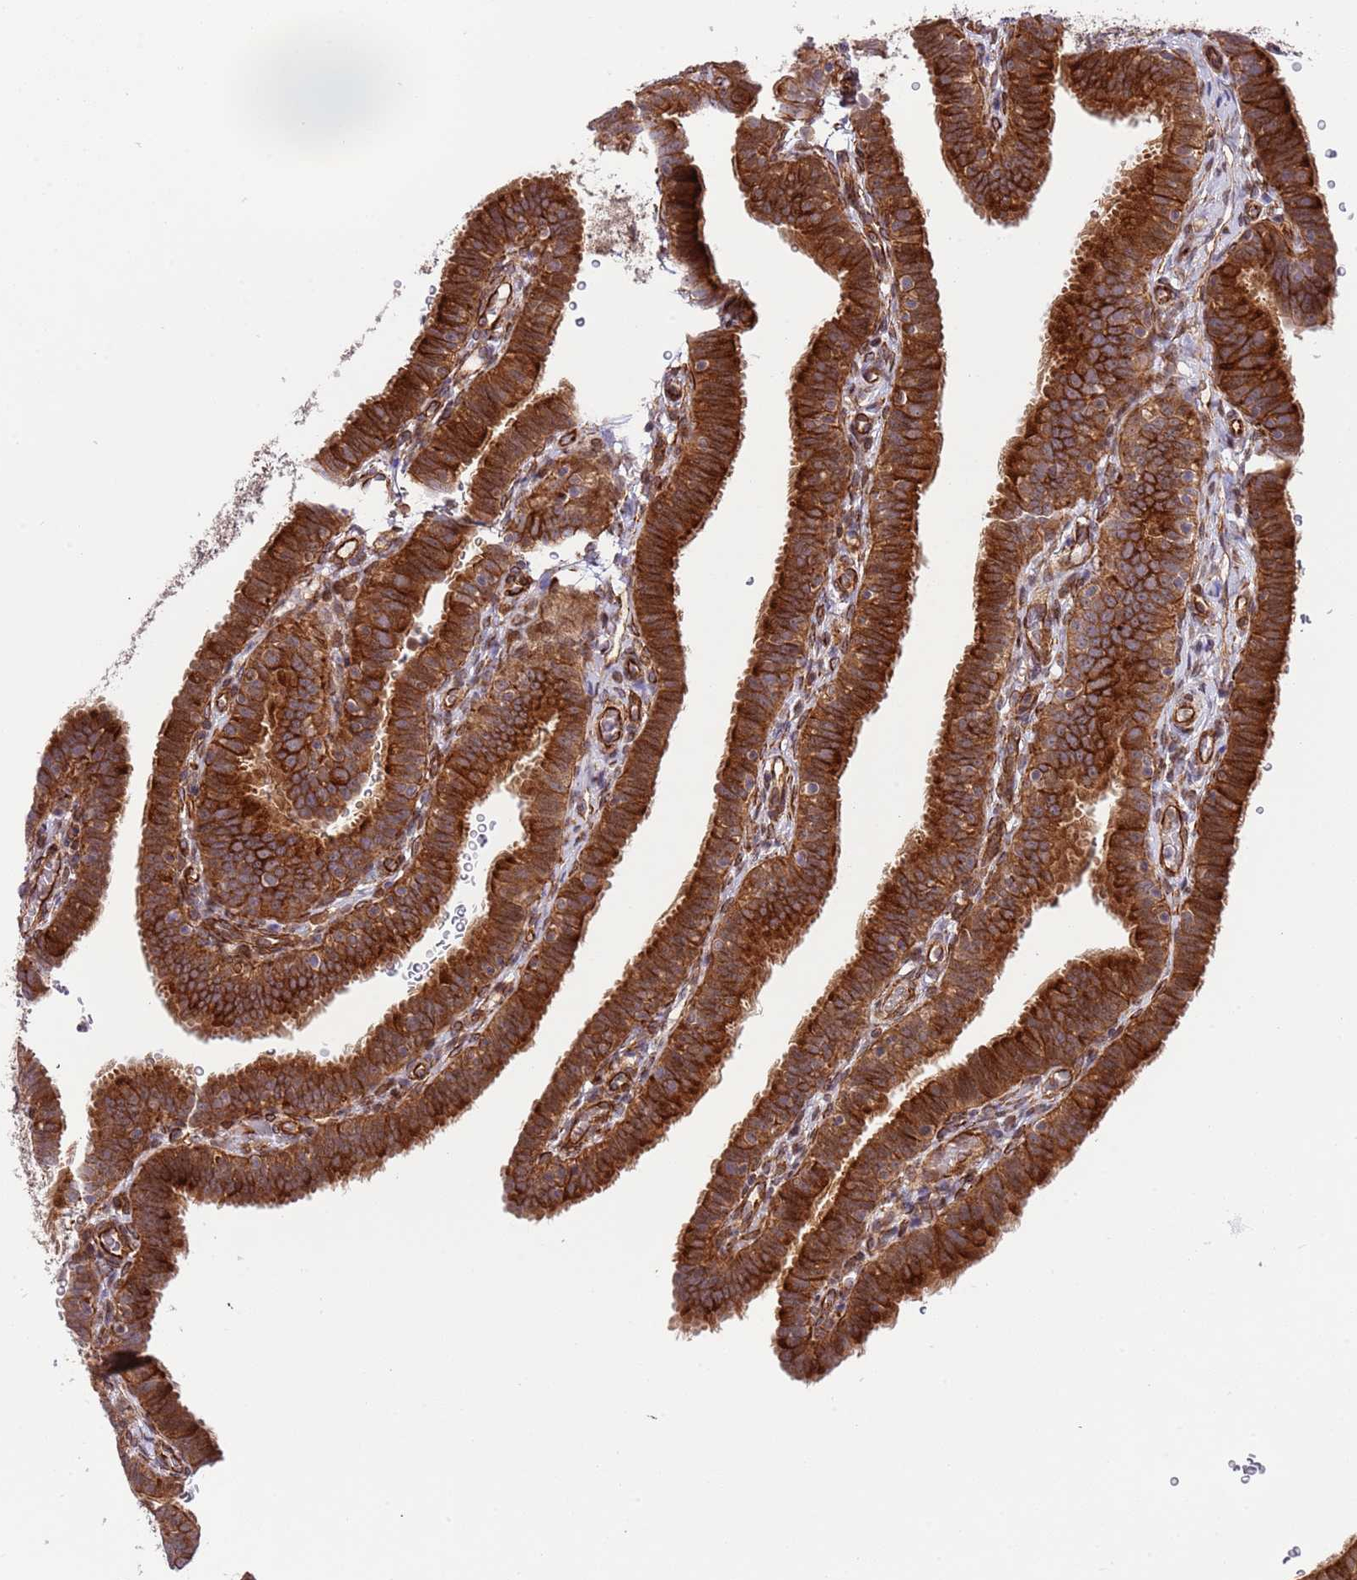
{"staining": {"intensity": "strong", "quantity": ">75%", "location": "cytoplasmic/membranous"}, "tissue": "fallopian tube", "cell_type": "Glandular cells", "image_type": "normal", "snomed": [{"axis": "morphology", "description": "Normal tissue, NOS"}, {"axis": "topography", "description": "Fallopian tube"}], "caption": "Immunohistochemistry (IHC) photomicrograph of normal fallopian tube stained for a protein (brown), which exhibits high levels of strong cytoplasmic/membranous positivity in about >75% of glandular cells.", "gene": "NEK3", "patient": {"sex": "female", "age": 41}}